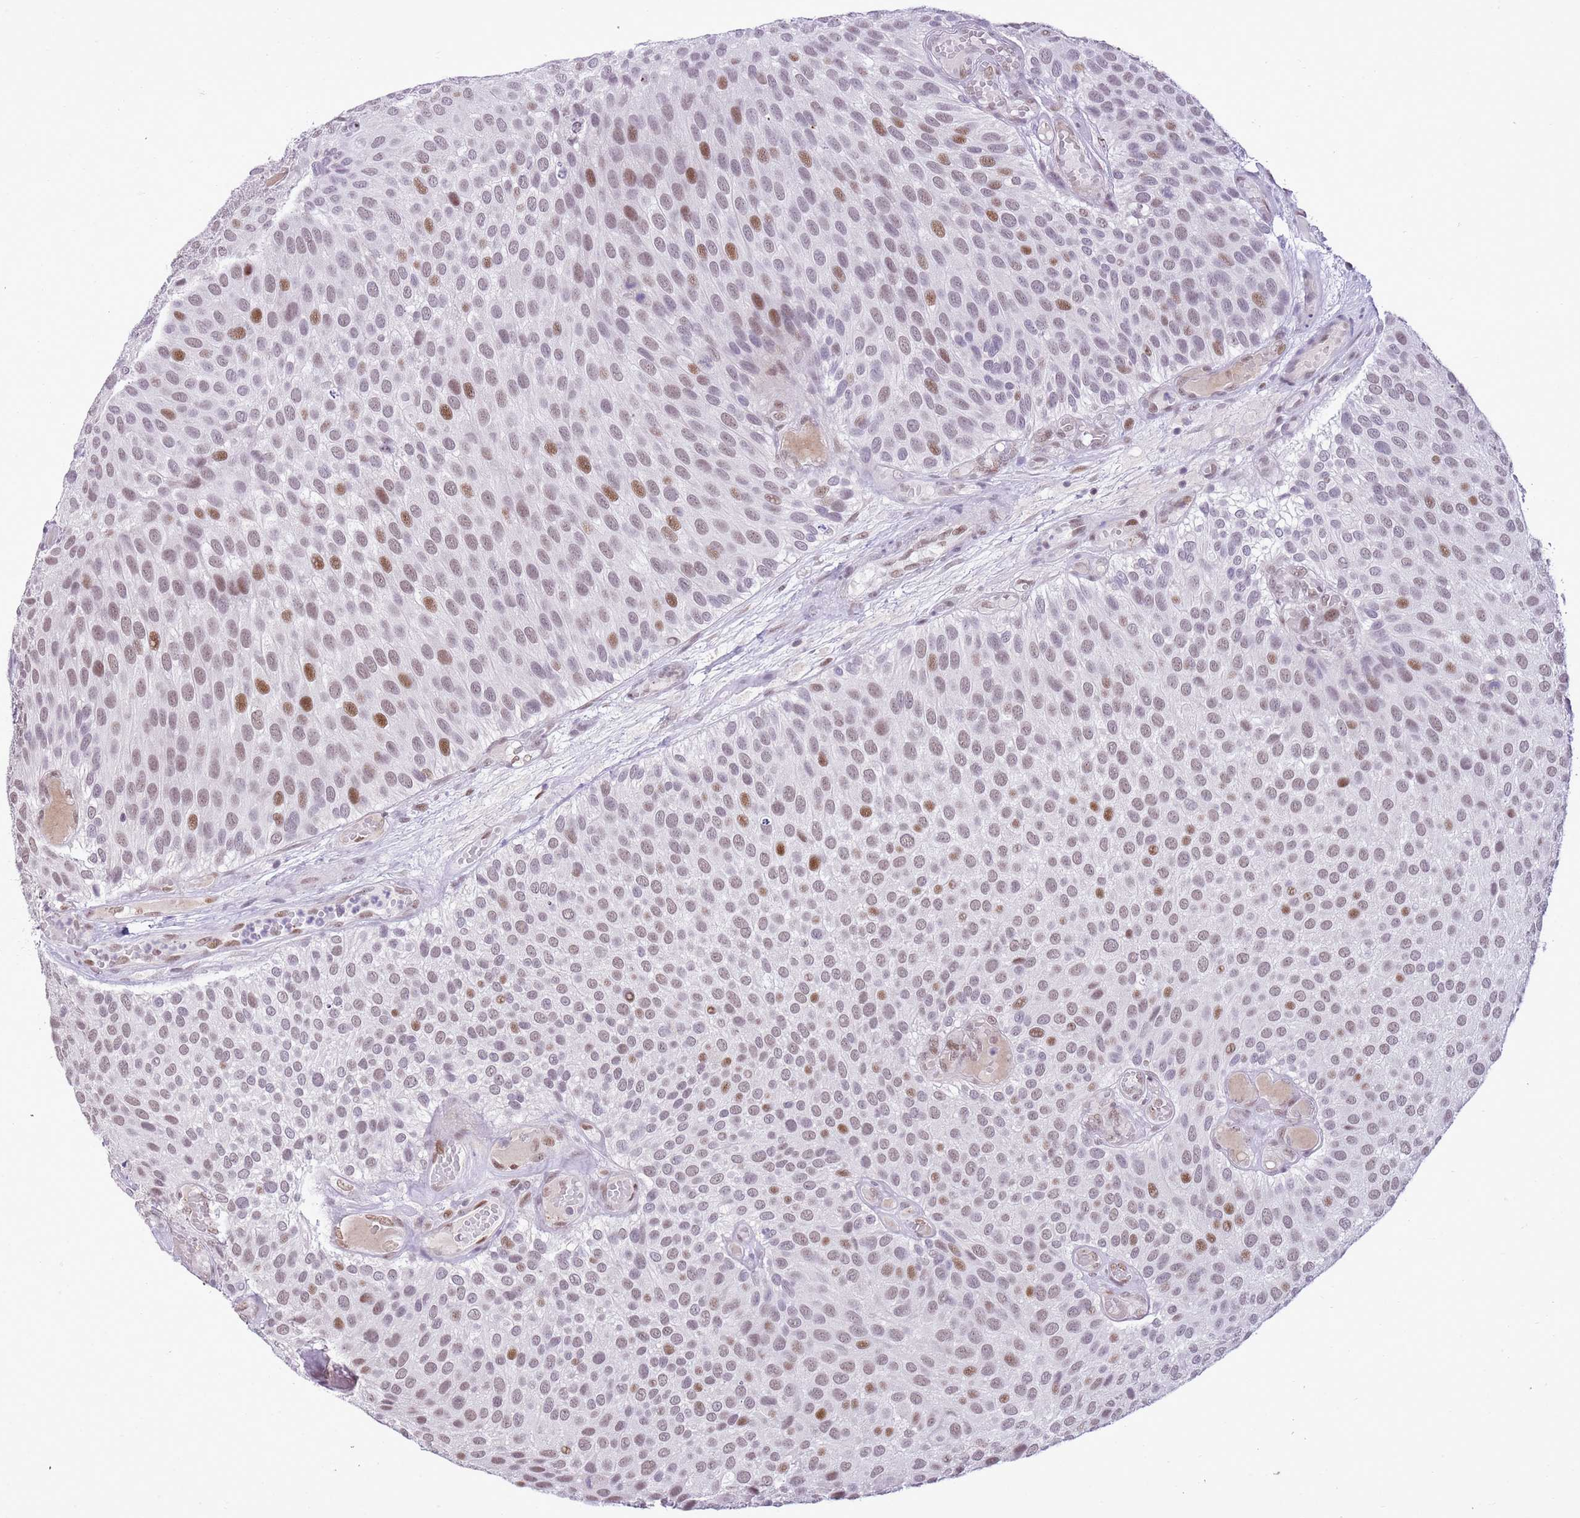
{"staining": {"intensity": "strong", "quantity": "<25%", "location": "nuclear"}, "tissue": "urothelial cancer", "cell_type": "Tumor cells", "image_type": "cancer", "snomed": [{"axis": "morphology", "description": "Urothelial carcinoma, Low grade"}, {"axis": "topography", "description": "Urinary bladder"}], "caption": "IHC photomicrograph of urothelial cancer stained for a protein (brown), which exhibits medium levels of strong nuclear expression in approximately <25% of tumor cells.", "gene": "NACC2", "patient": {"sex": "male", "age": 89}}